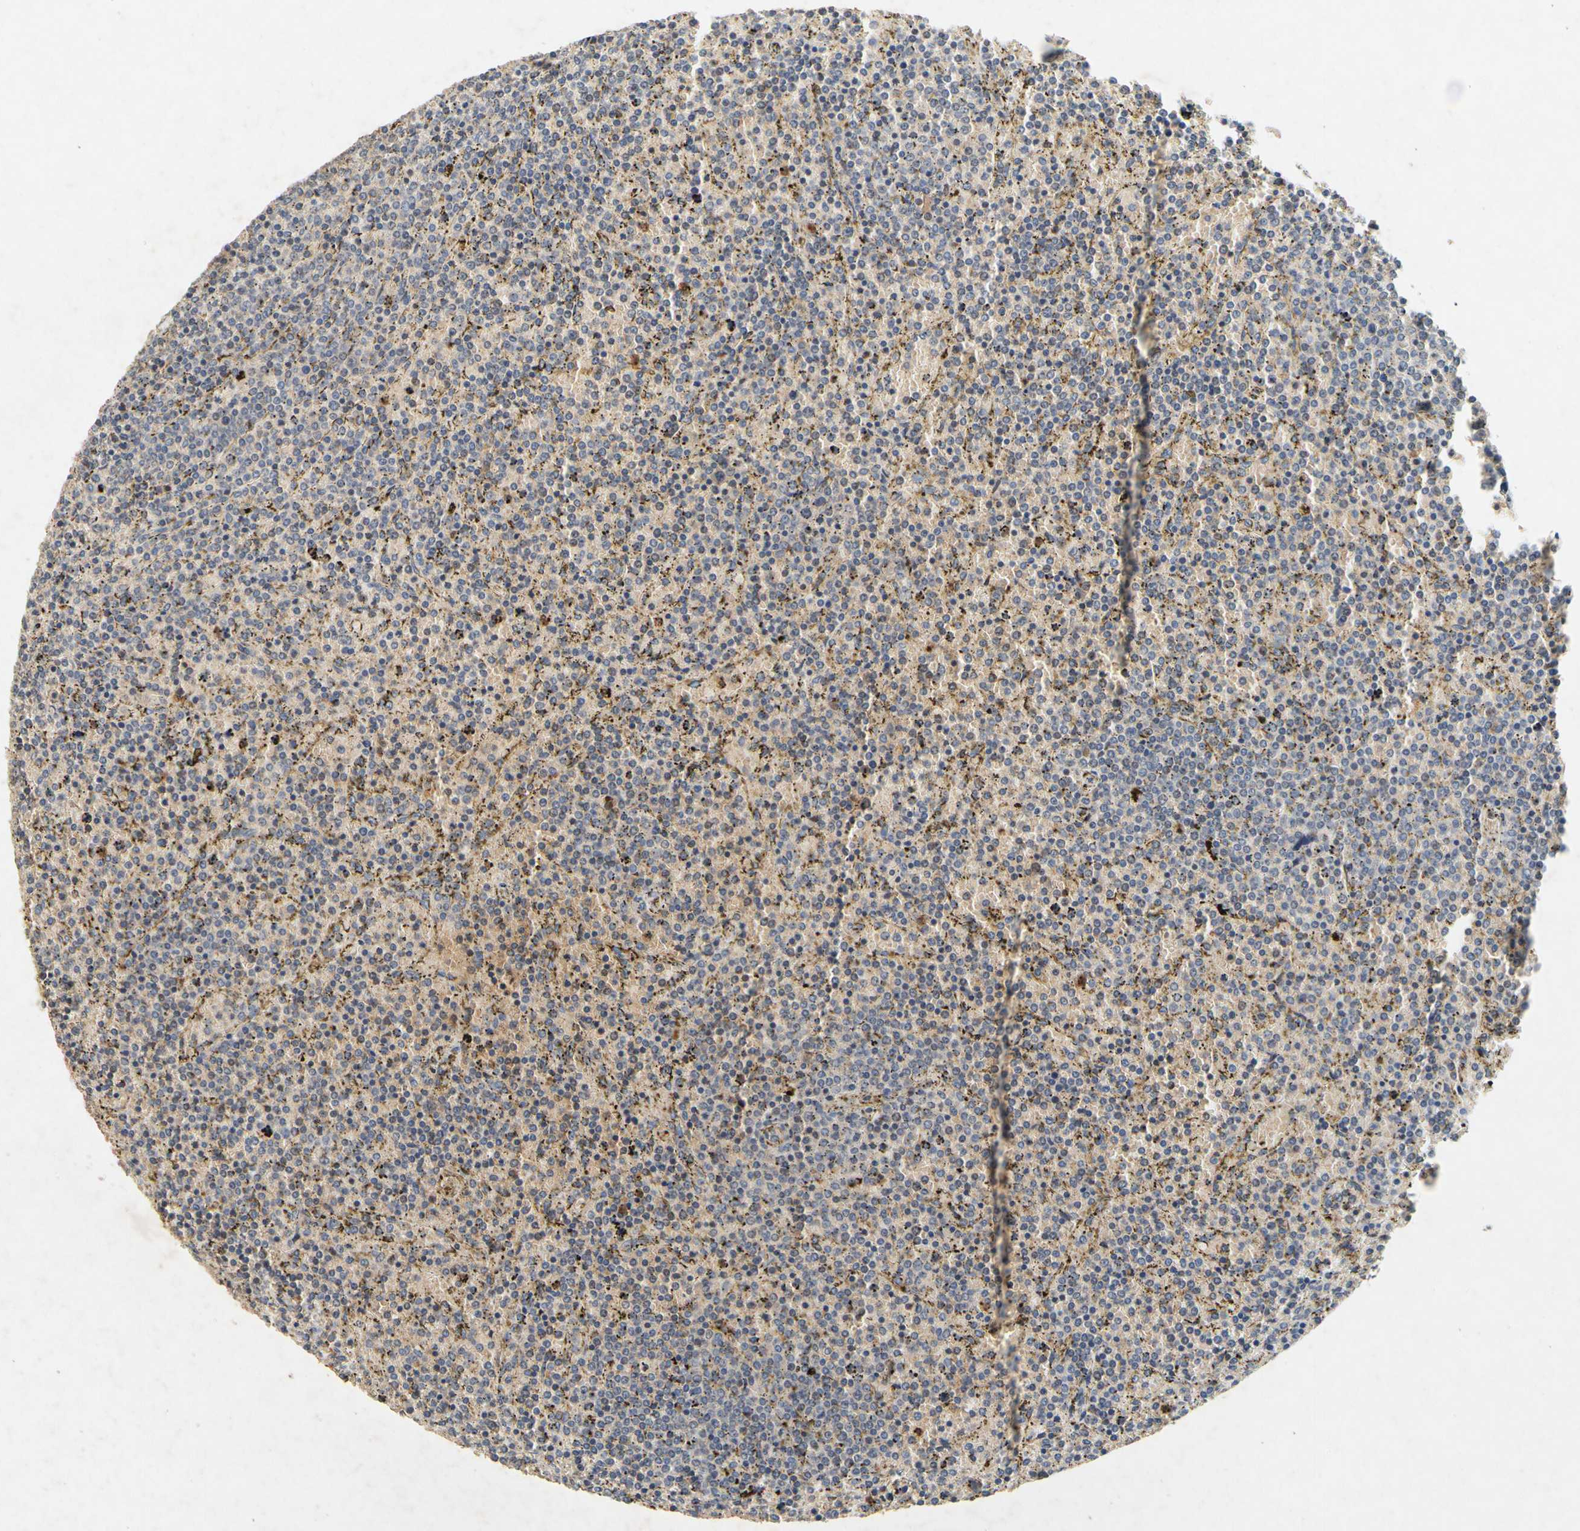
{"staining": {"intensity": "moderate", "quantity": "25%-75%", "location": "cytoplasmic/membranous"}, "tissue": "lymphoma", "cell_type": "Tumor cells", "image_type": "cancer", "snomed": [{"axis": "morphology", "description": "Malignant lymphoma, non-Hodgkin's type, Low grade"}, {"axis": "topography", "description": "Spleen"}], "caption": "High-power microscopy captured an immunohistochemistry photomicrograph of lymphoma, revealing moderate cytoplasmic/membranous expression in about 25%-75% of tumor cells.", "gene": "CP", "patient": {"sex": "female", "age": 77}}